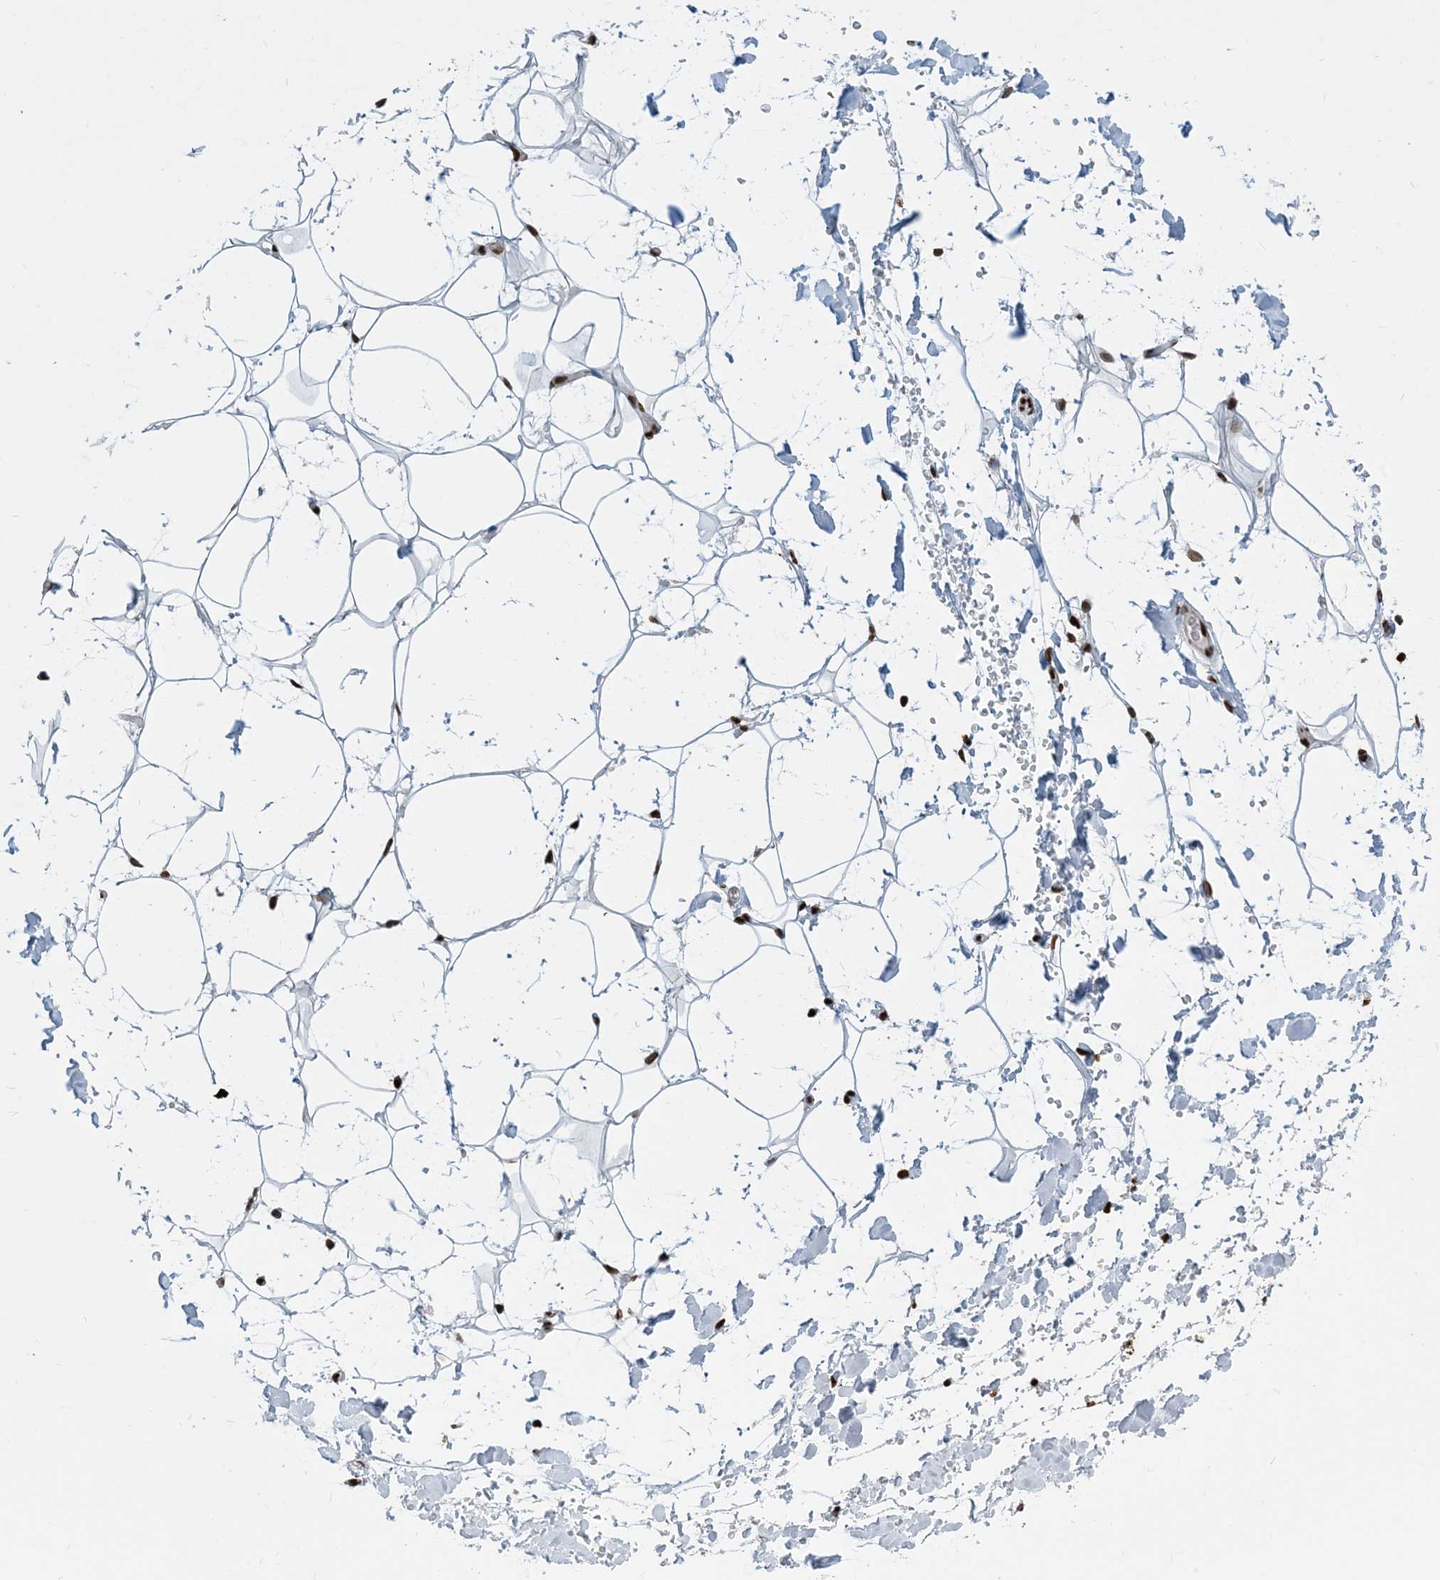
{"staining": {"intensity": "strong", "quantity": ">75%", "location": "nuclear"}, "tissue": "adipose tissue", "cell_type": "Adipocytes", "image_type": "normal", "snomed": [{"axis": "morphology", "description": "Normal tissue, NOS"}, {"axis": "topography", "description": "Breast"}], "caption": "Adipocytes show high levels of strong nuclear staining in approximately >75% of cells in benign adipose tissue.", "gene": "H3", "patient": {"sex": "female", "age": 26}}